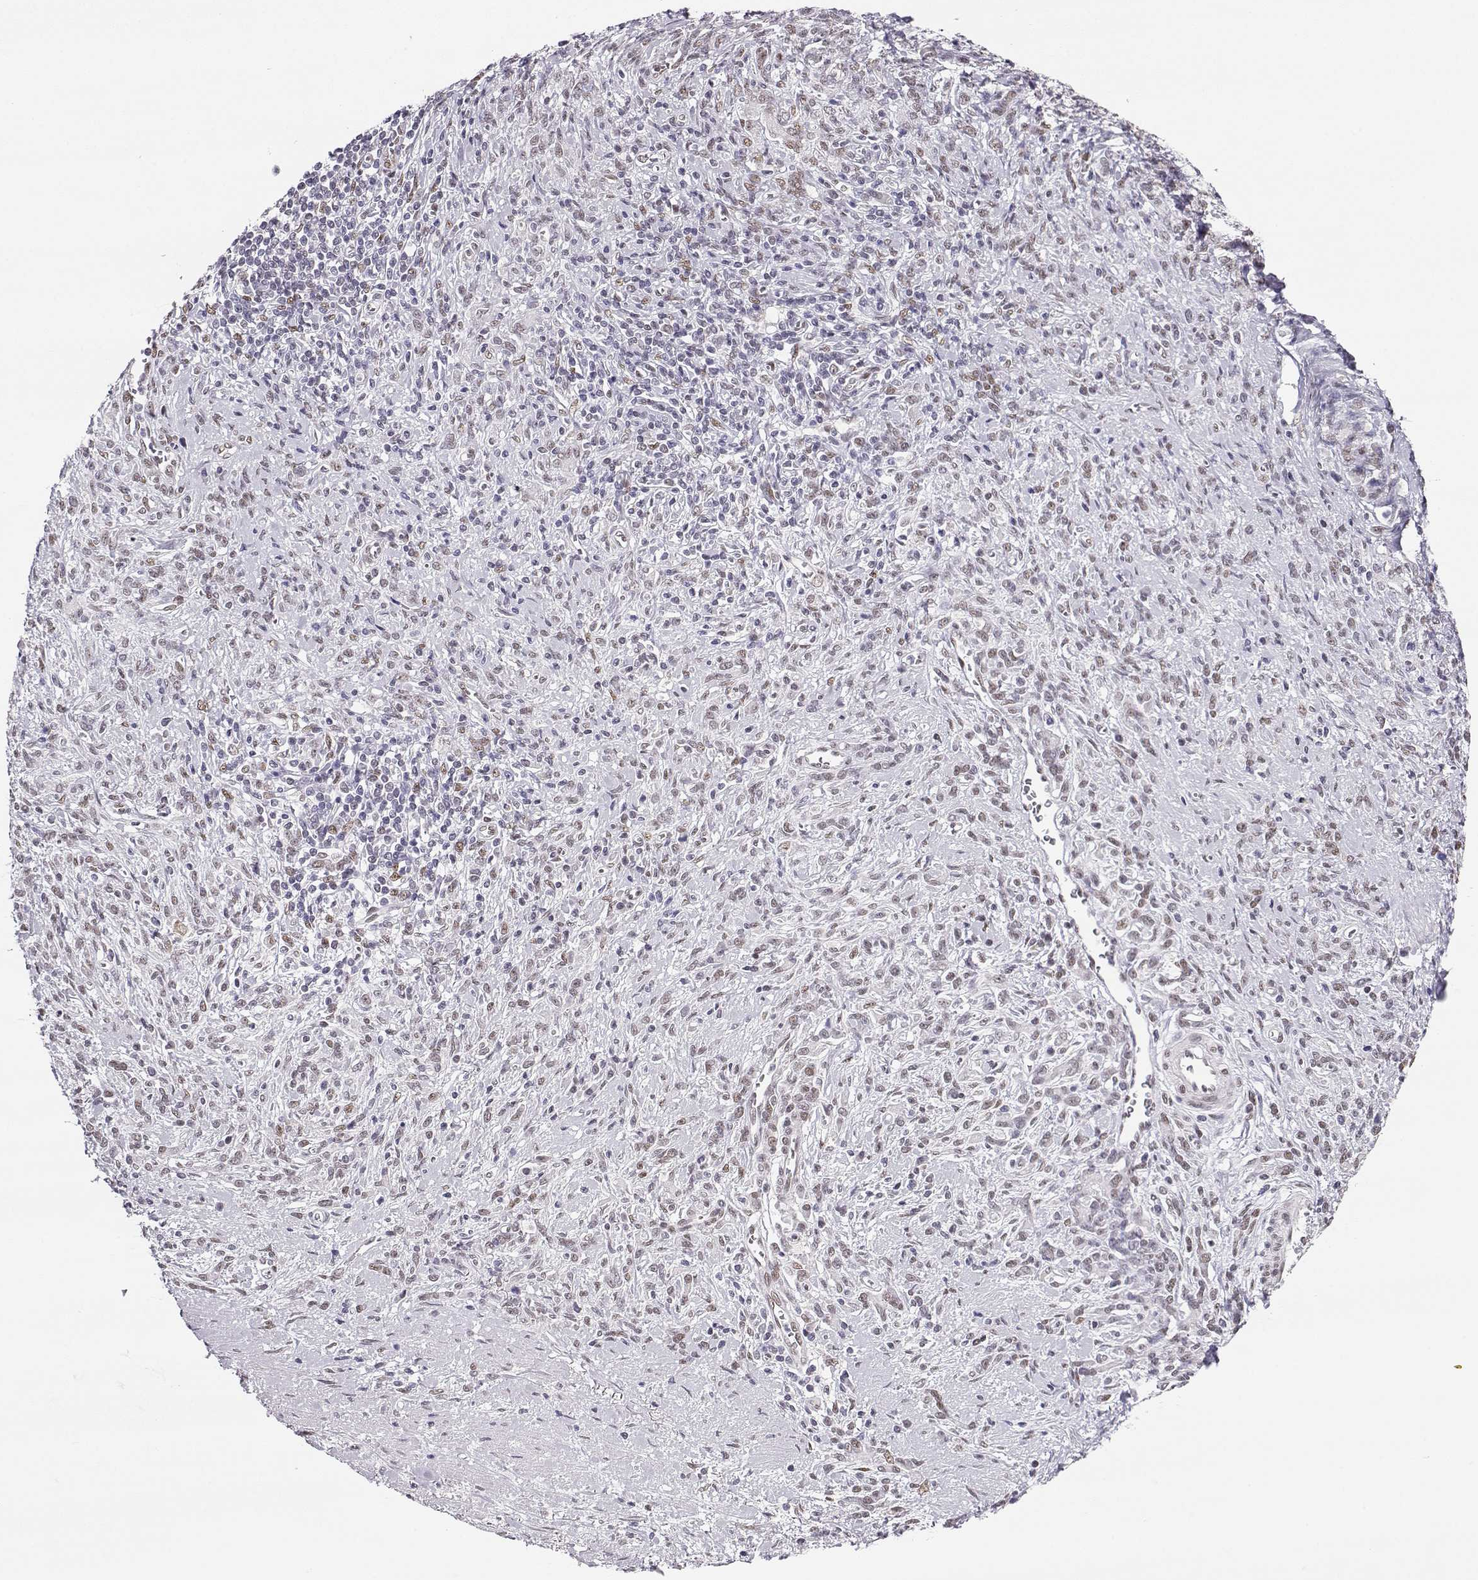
{"staining": {"intensity": "weak", "quantity": "25%-75%", "location": "nuclear"}, "tissue": "stomach cancer", "cell_type": "Tumor cells", "image_type": "cancer", "snomed": [{"axis": "morphology", "description": "Adenocarcinoma, NOS"}, {"axis": "topography", "description": "Stomach"}], "caption": "Stomach adenocarcinoma stained with a protein marker shows weak staining in tumor cells.", "gene": "POLI", "patient": {"sex": "female", "age": 57}}